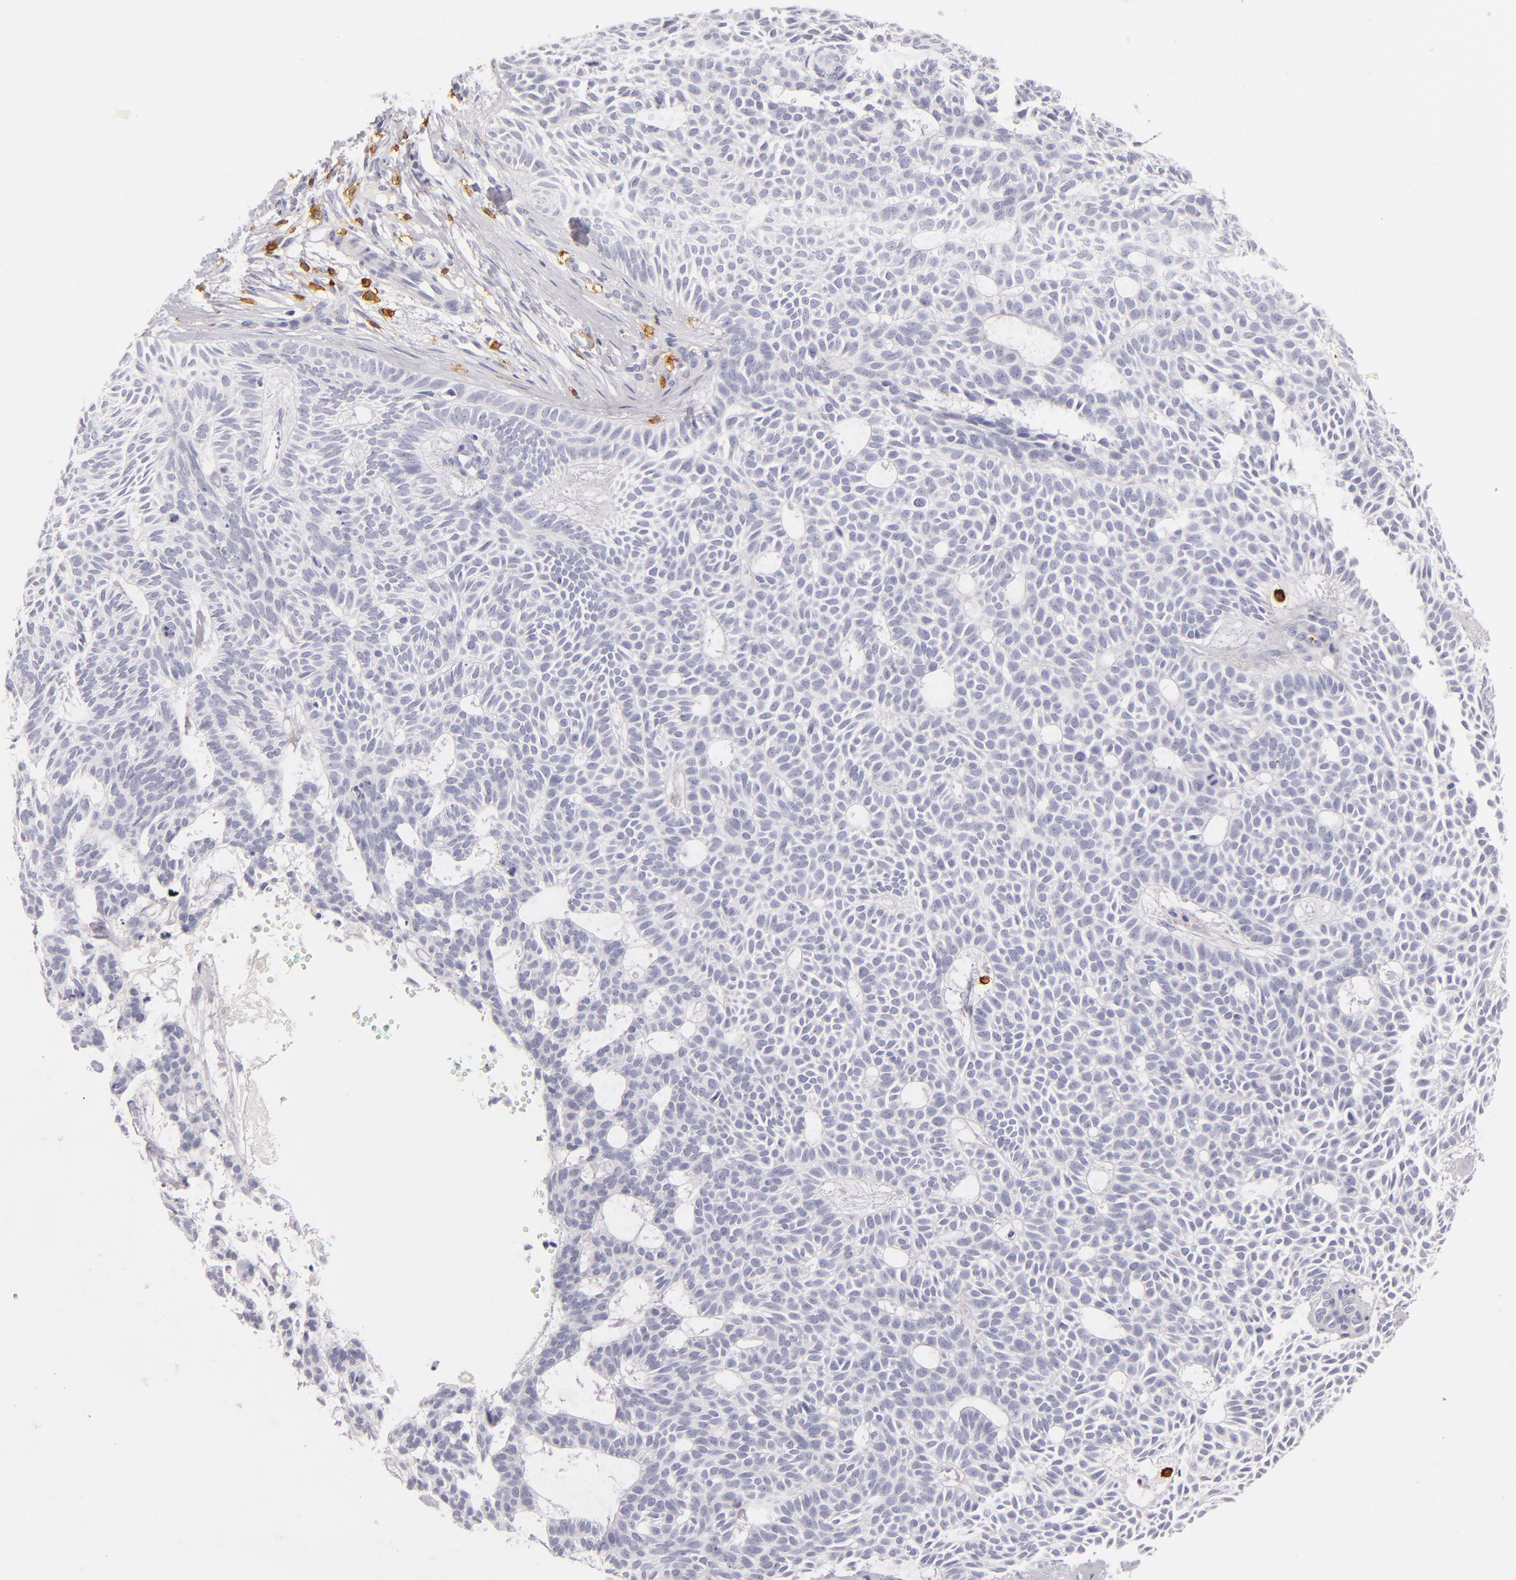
{"staining": {"intensity": "negative", "quantity": "none", "location": "none"}, "tissue": "skin cancer", "cell_type": "Tumor cells", "image_type": "cancer", "snomed": [{"axis": "morphology", "description": "Basal cell carcinoma"}, {"axis": "topography", "description": "Skin"}], "caption": "IHC photomicrograph of human skin basal cell carcinoma stained for a protein (brown), which reveals no staining in tumor cells.", "gene": "LAT", "patient": {"sex": "male", "age": 75}}